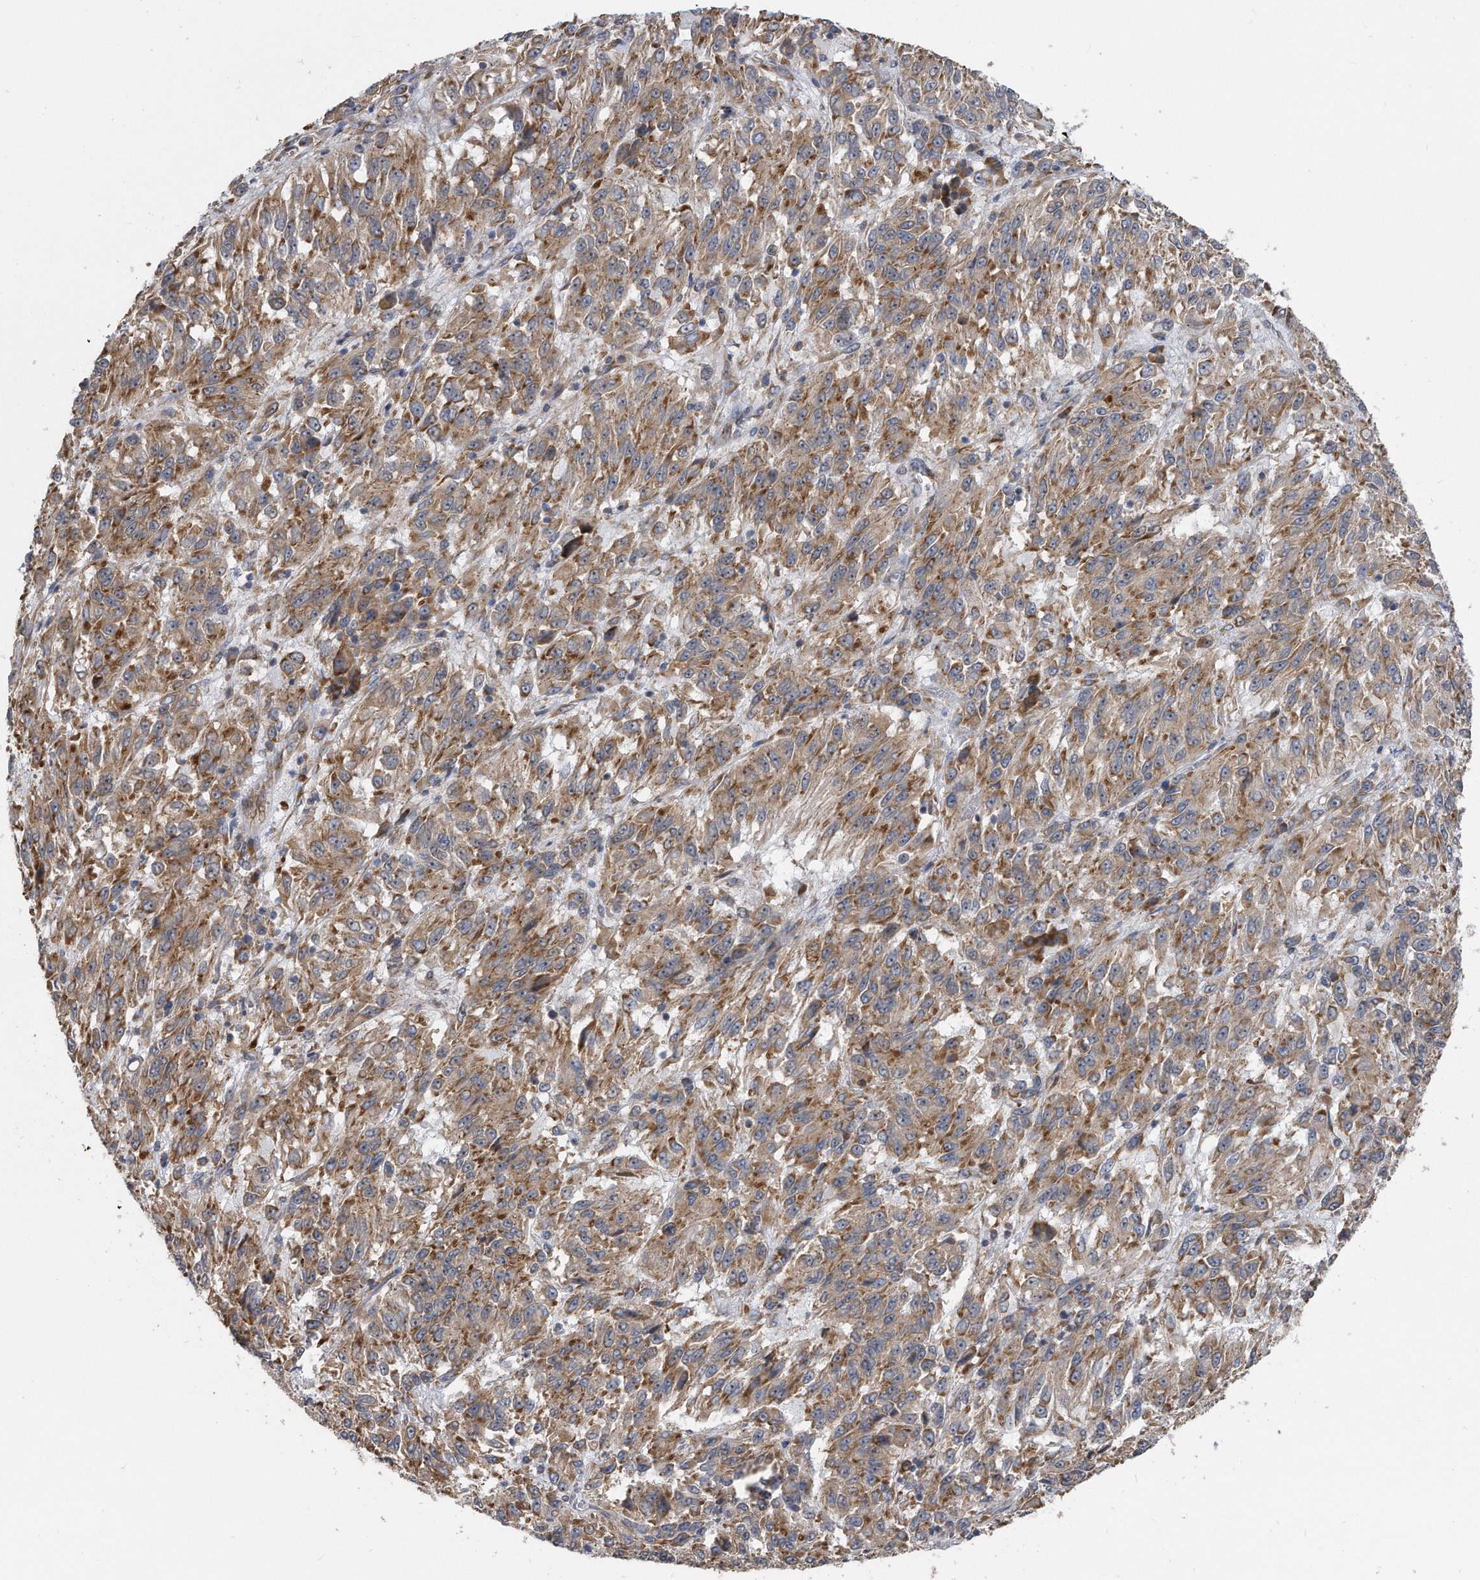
{"staining": {"intensity": "moderate", "quantity": ">75%", "location": "cytoplasmic/membranous"}, "tissue": "melanoma", "cell_type": "Tumor cells", "image_type": "cancer", "snomed": [{"axis": "morphology", "description": "Malignant melanoma, Metastatic site"}, {"axis": "topography", "description": "Lung"}], "caption": "This micrograph shows melanoma stained with immunohistochemistry (IHC) to label a protein in brown. The cytoplasmic/membranous of tumor cells show moderate positivity for the protein. Nuclei are counter-stained blue.", "gene": "CCDC47", "patient": {"sex": "male", "age": 64}}